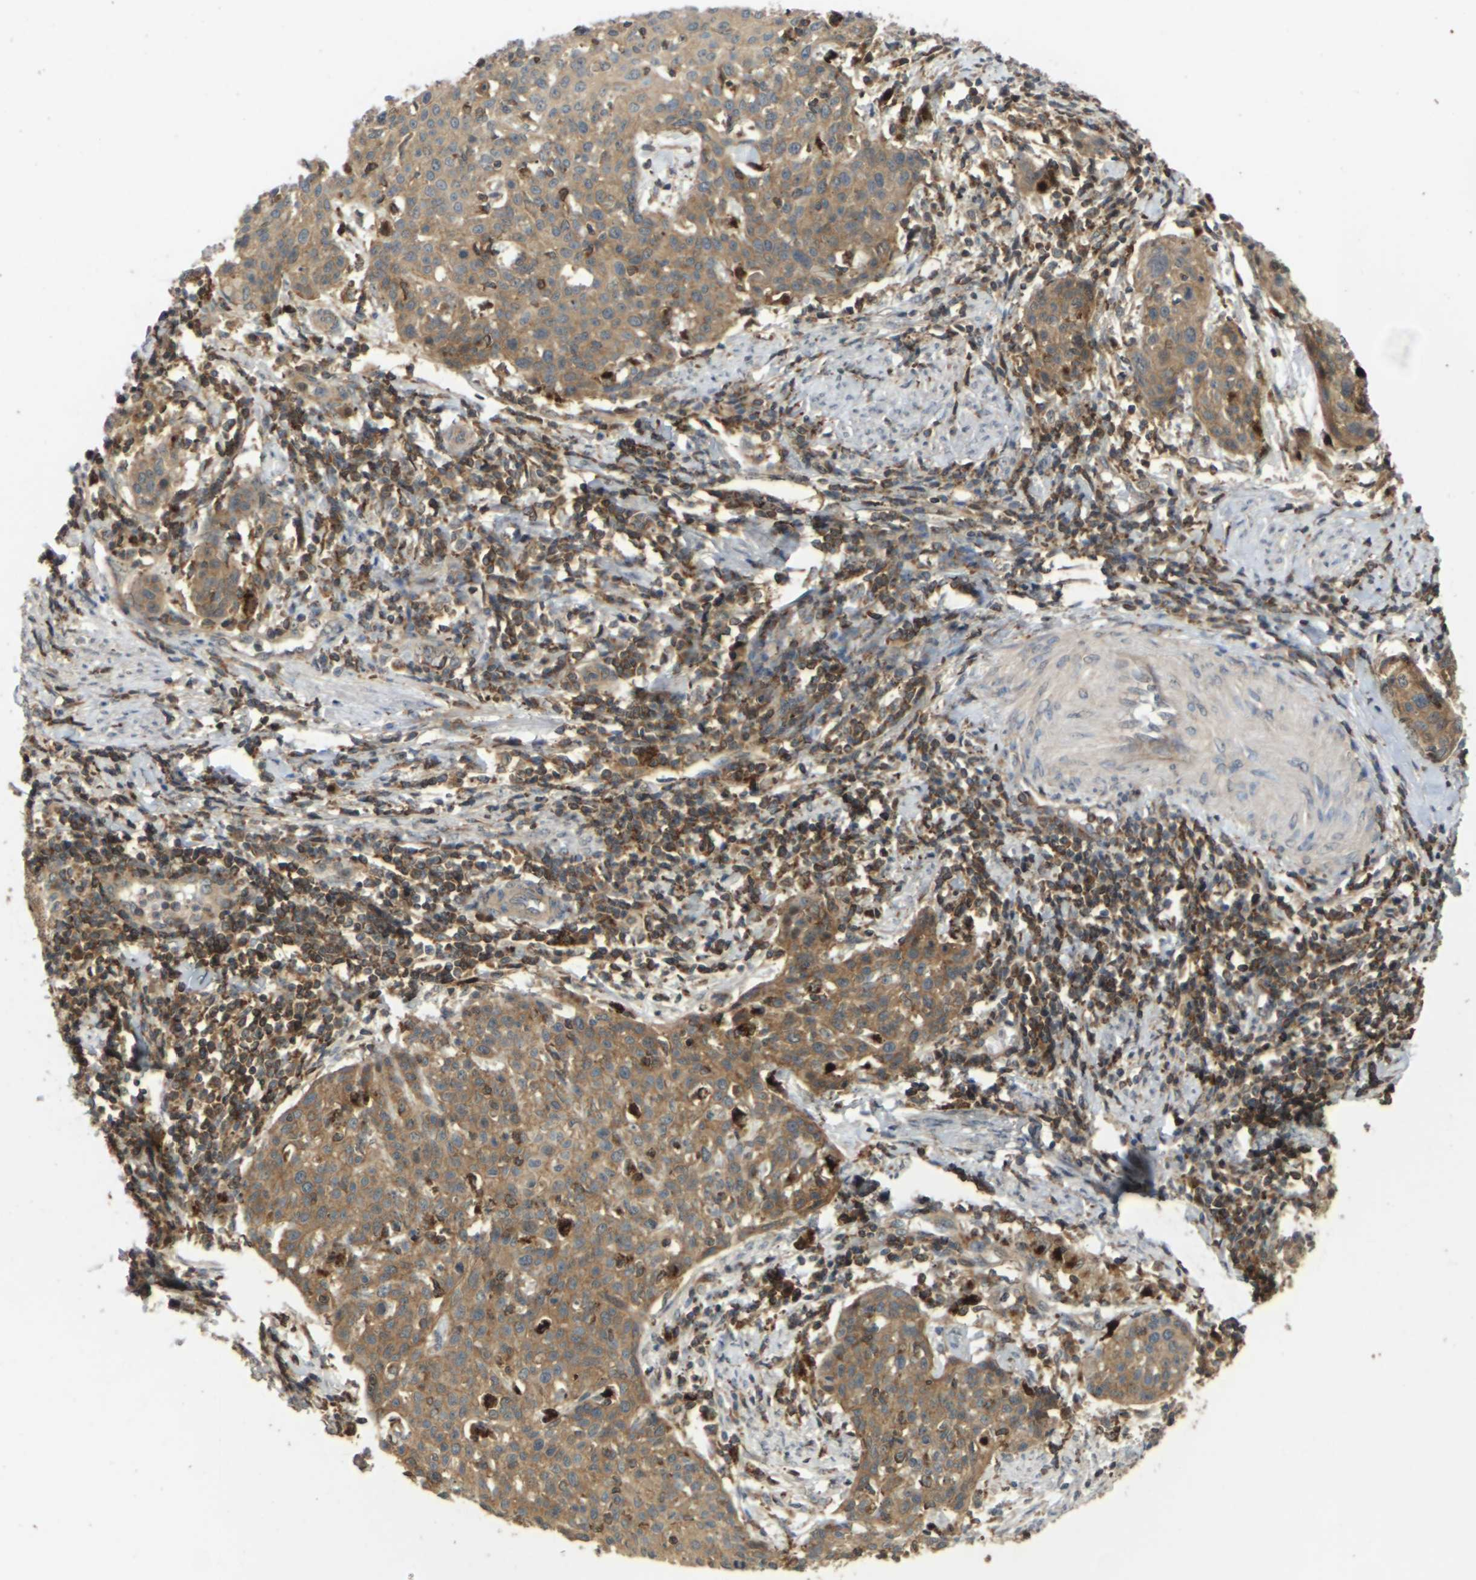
{"staining": {"intensity": "moderate", "quantity": ">75%", "location": "cytoplasmic/membranous"}, "tissue": "cervical cancer", "cell_type": "Tumor cells", "image_type": "cancer", "snomed": [{"axis": "morphology", "description": "Squamous cell carcinoma, NOS"}, {"axis": "topography", "description": "Cervix"}], "caption": "There is medium levels of moderate cytoplasmic/membranous positivity in tumor cells of cervical cancer, as demonstrated by immunohistochemical staining (brown color).", "gene": "KSR1", "patient": {"sex": "female", "age": 38}}